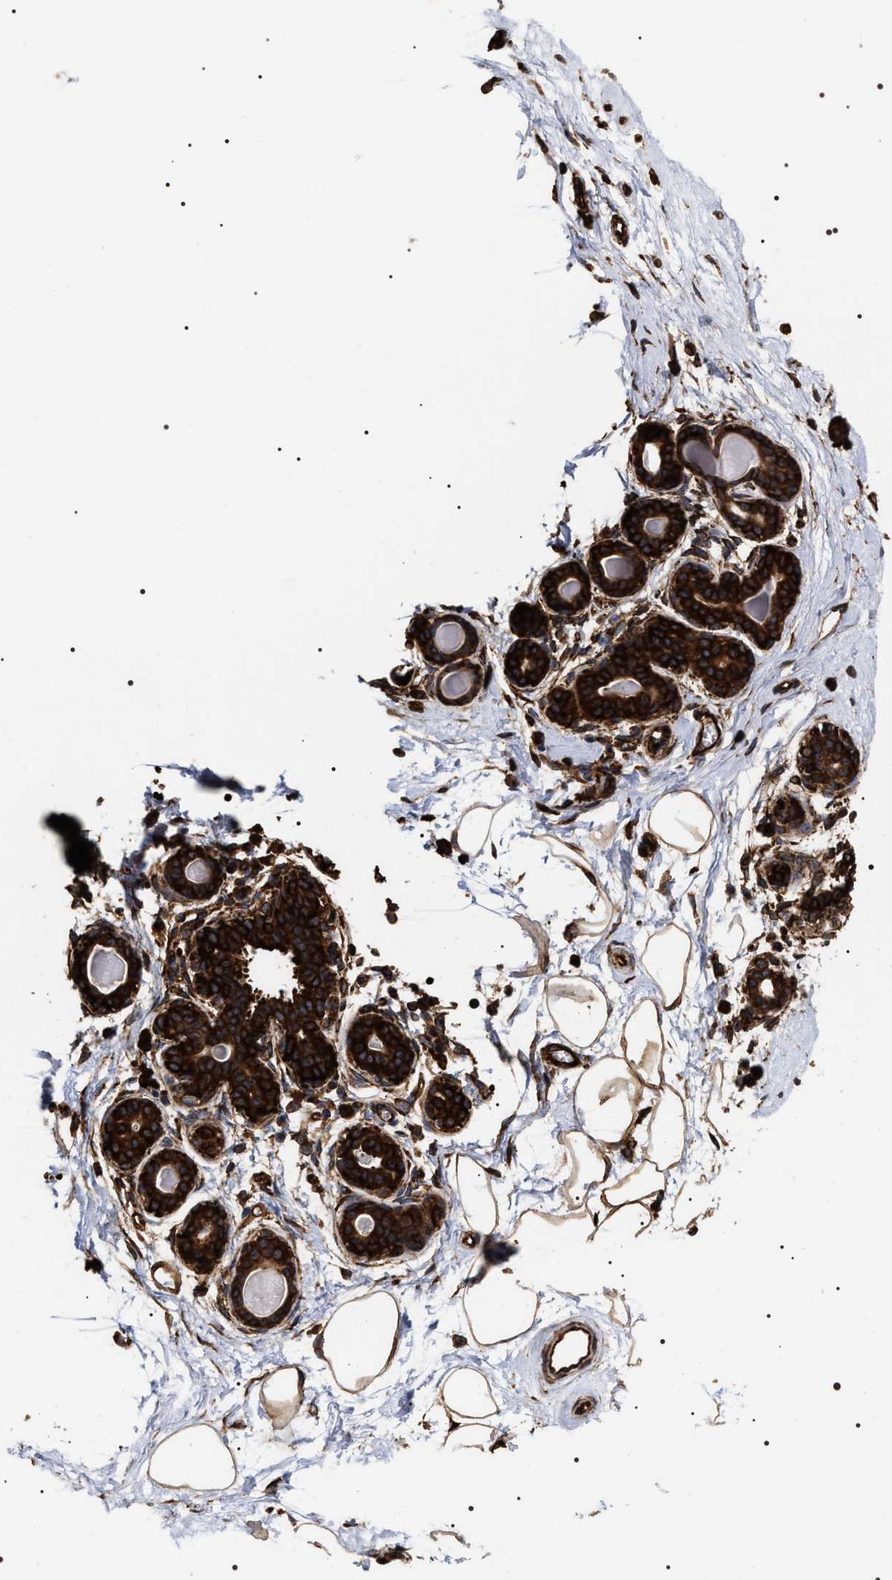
{"staining": {"intensity": "moderate", "quantity": ">75%", "location": "cytoplasmic/membranous"}, "tissue": "breast", "cell_type": "Adipocytes", "image_type": "normal", "snomed": [{"axis": "morphology", "description": "Normal tissue, NOS"}, {"axis": "topography", "description": "Breast"}], "caption": "This histopathology image shows immunohistochemistry staining of normal human breast, with medium moderate cytoplasmic/membranous expression in about >75% of adipocytes.", "gene": "SERBP1", "patient": {"sex": "female", "age": 45}}